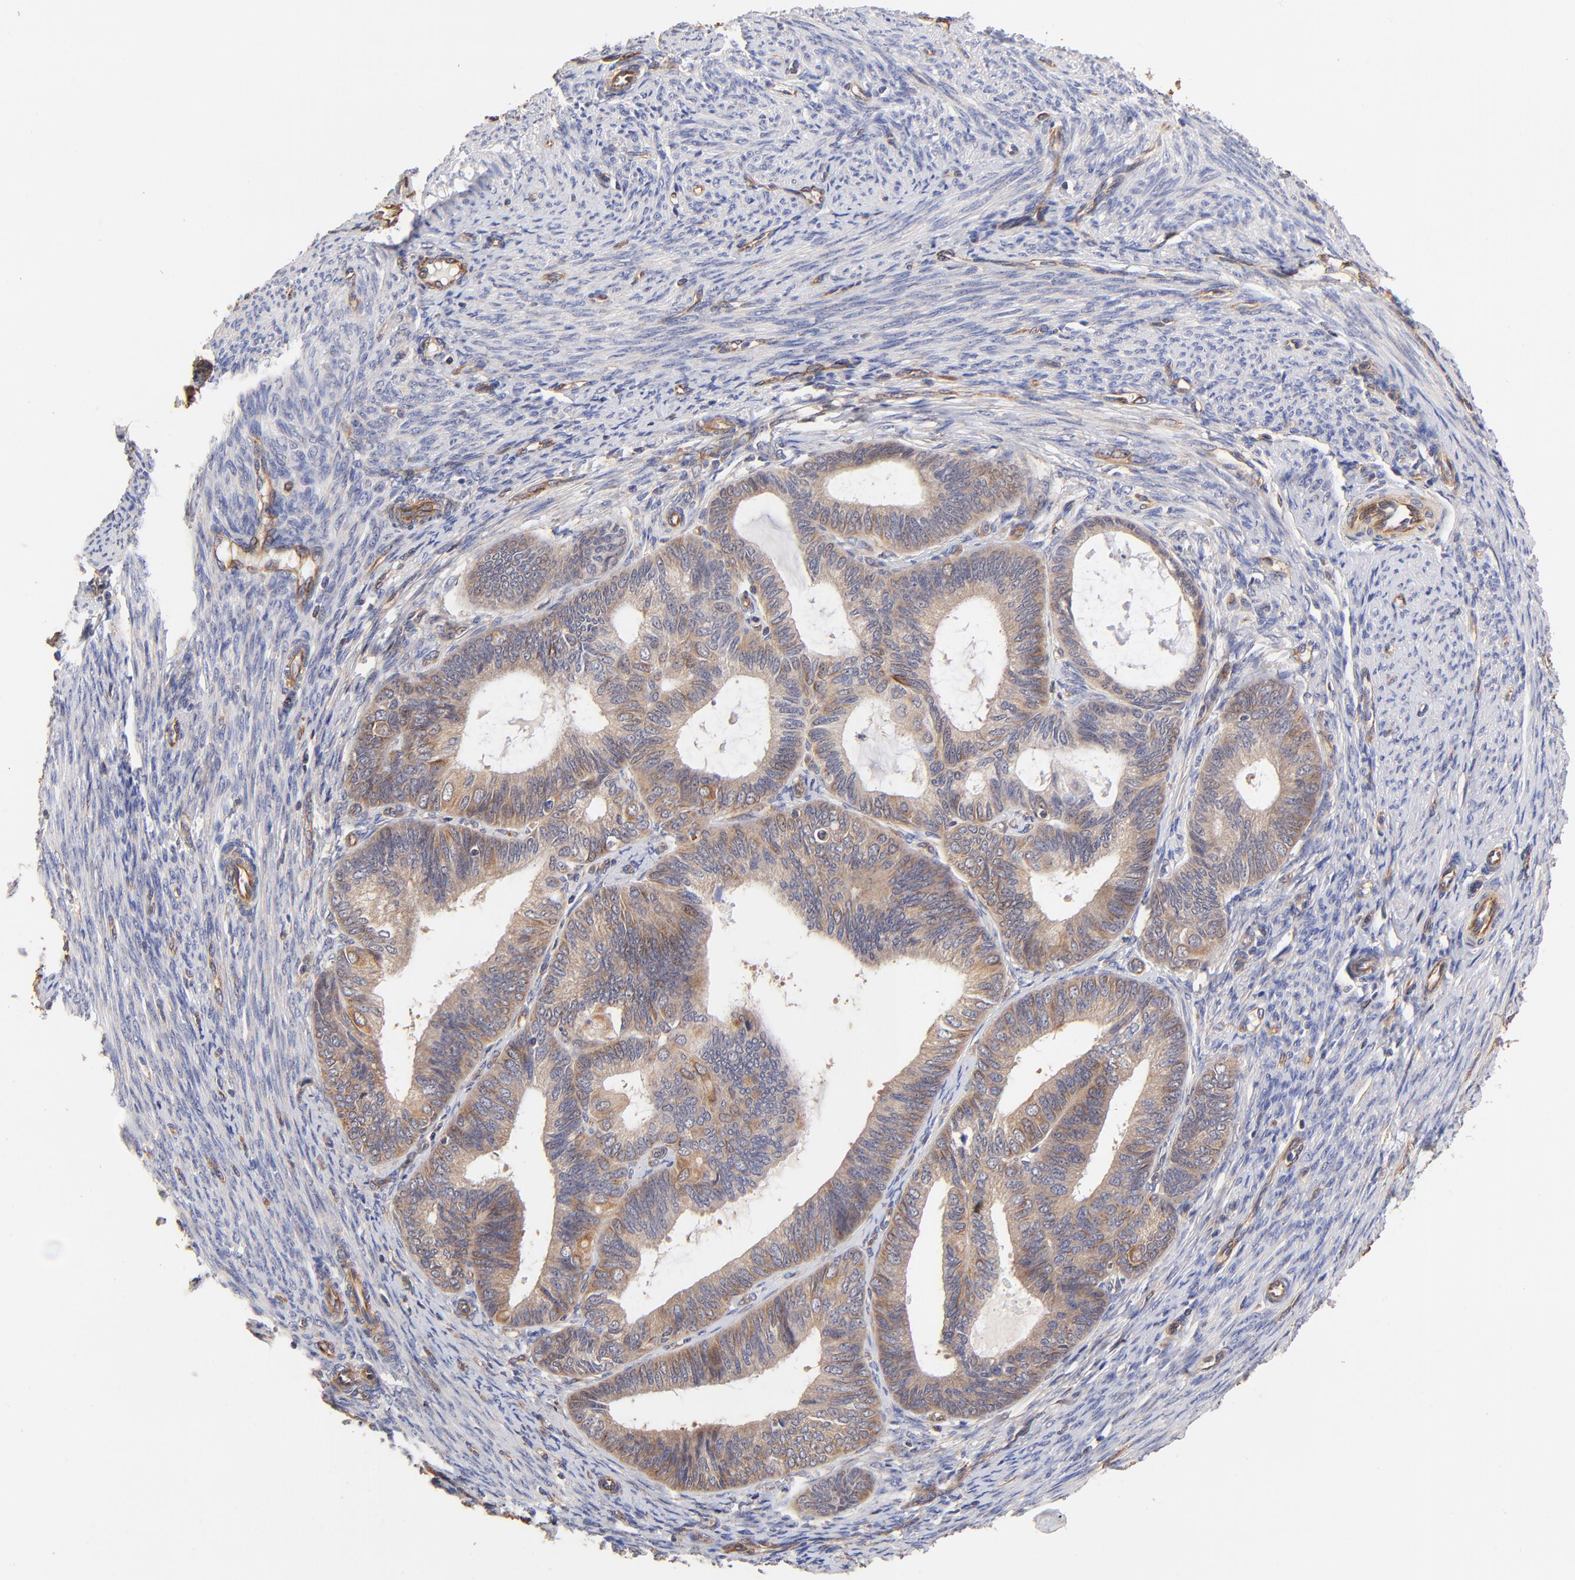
{"staining": {"intensity": "moderate", "quantity": ">75%", "location": "cytoplasmic/membranous"}, "tissue": "endometrial cancer", "cell_type": "Tumor cells", "image_type": "cancer", "snomed": [{"axis": "morphology", "description": "Adenocarcinoma, NOS"}, {"axis": "topography", "description": "Endometrium"}], "caption": "Endometrial adenocarcinoma tissue reveals moderate cytoplasmic/membranous staining in approximately >75% of tumor cells", "gene": "TNFAIP3", "patient": {"sex": "female", "age": 63}}